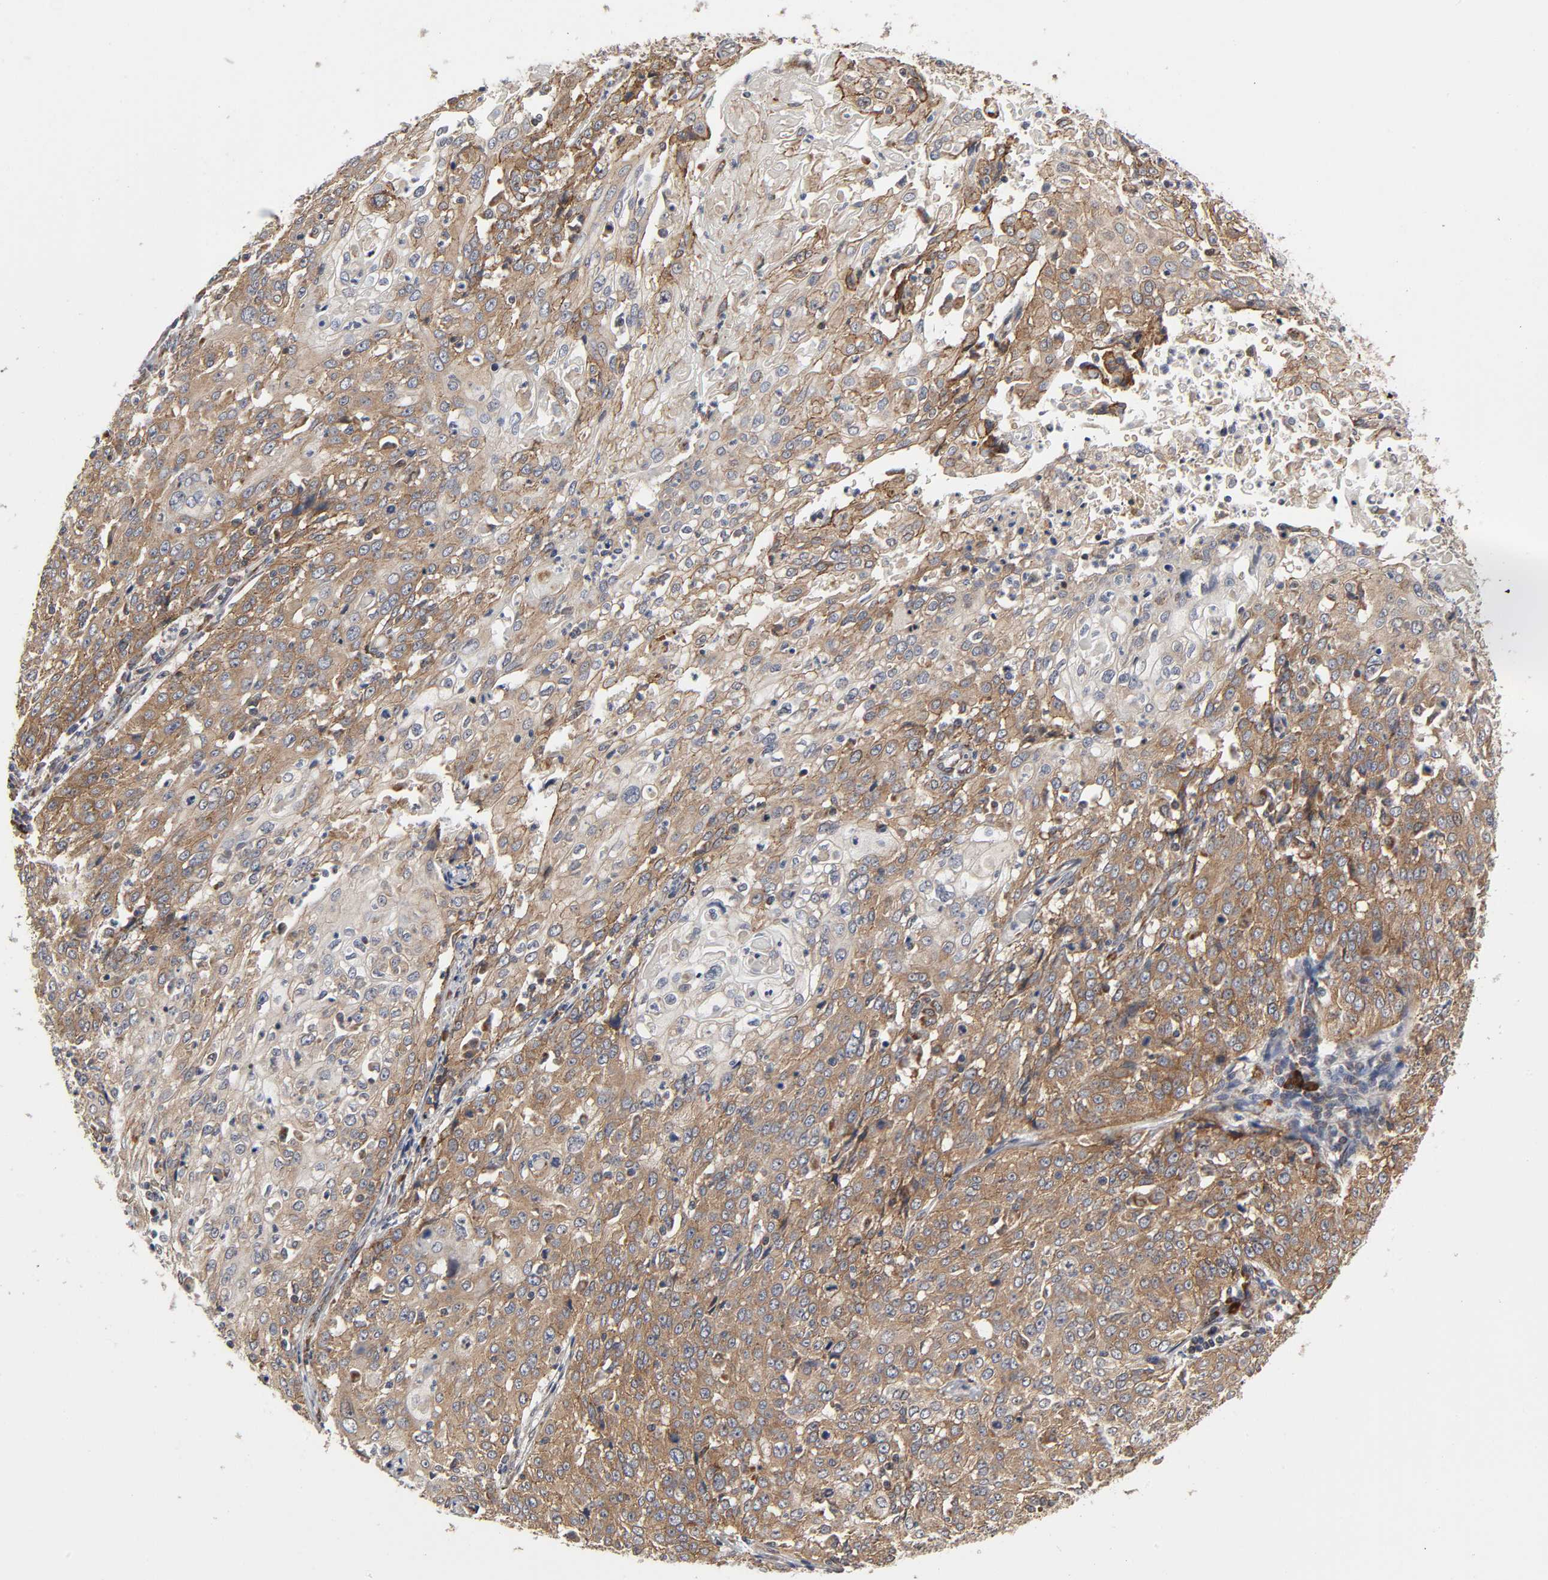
{"staining": {"intensity": "moderate", "quantity": ">75%", "location": "cytoplasmic/membranous"}, "tissue": "cervical cancer", "cell_type": "Tumor cells", "image_type": "cancer", "snomed": [{"axis": "morphology", "description": "Squamous cell carcinoma, NOS"}, {"axis": "topography", "description": "Cervix"}], "caption": "DAB (3,3'-diaminobenzidine) immunohistochemical staining of cervical cancer (squamous cell carcinoma) shows moderate cytoplasmic/membranous protein staining in about >75% of tumor cells. Using DAB (brown) and hematoxylin (blue) stains, captured at high magnification using brightfield microscopy.", "gene": "SLC30A9", "patient": {"sex": "female", "age": 39}}